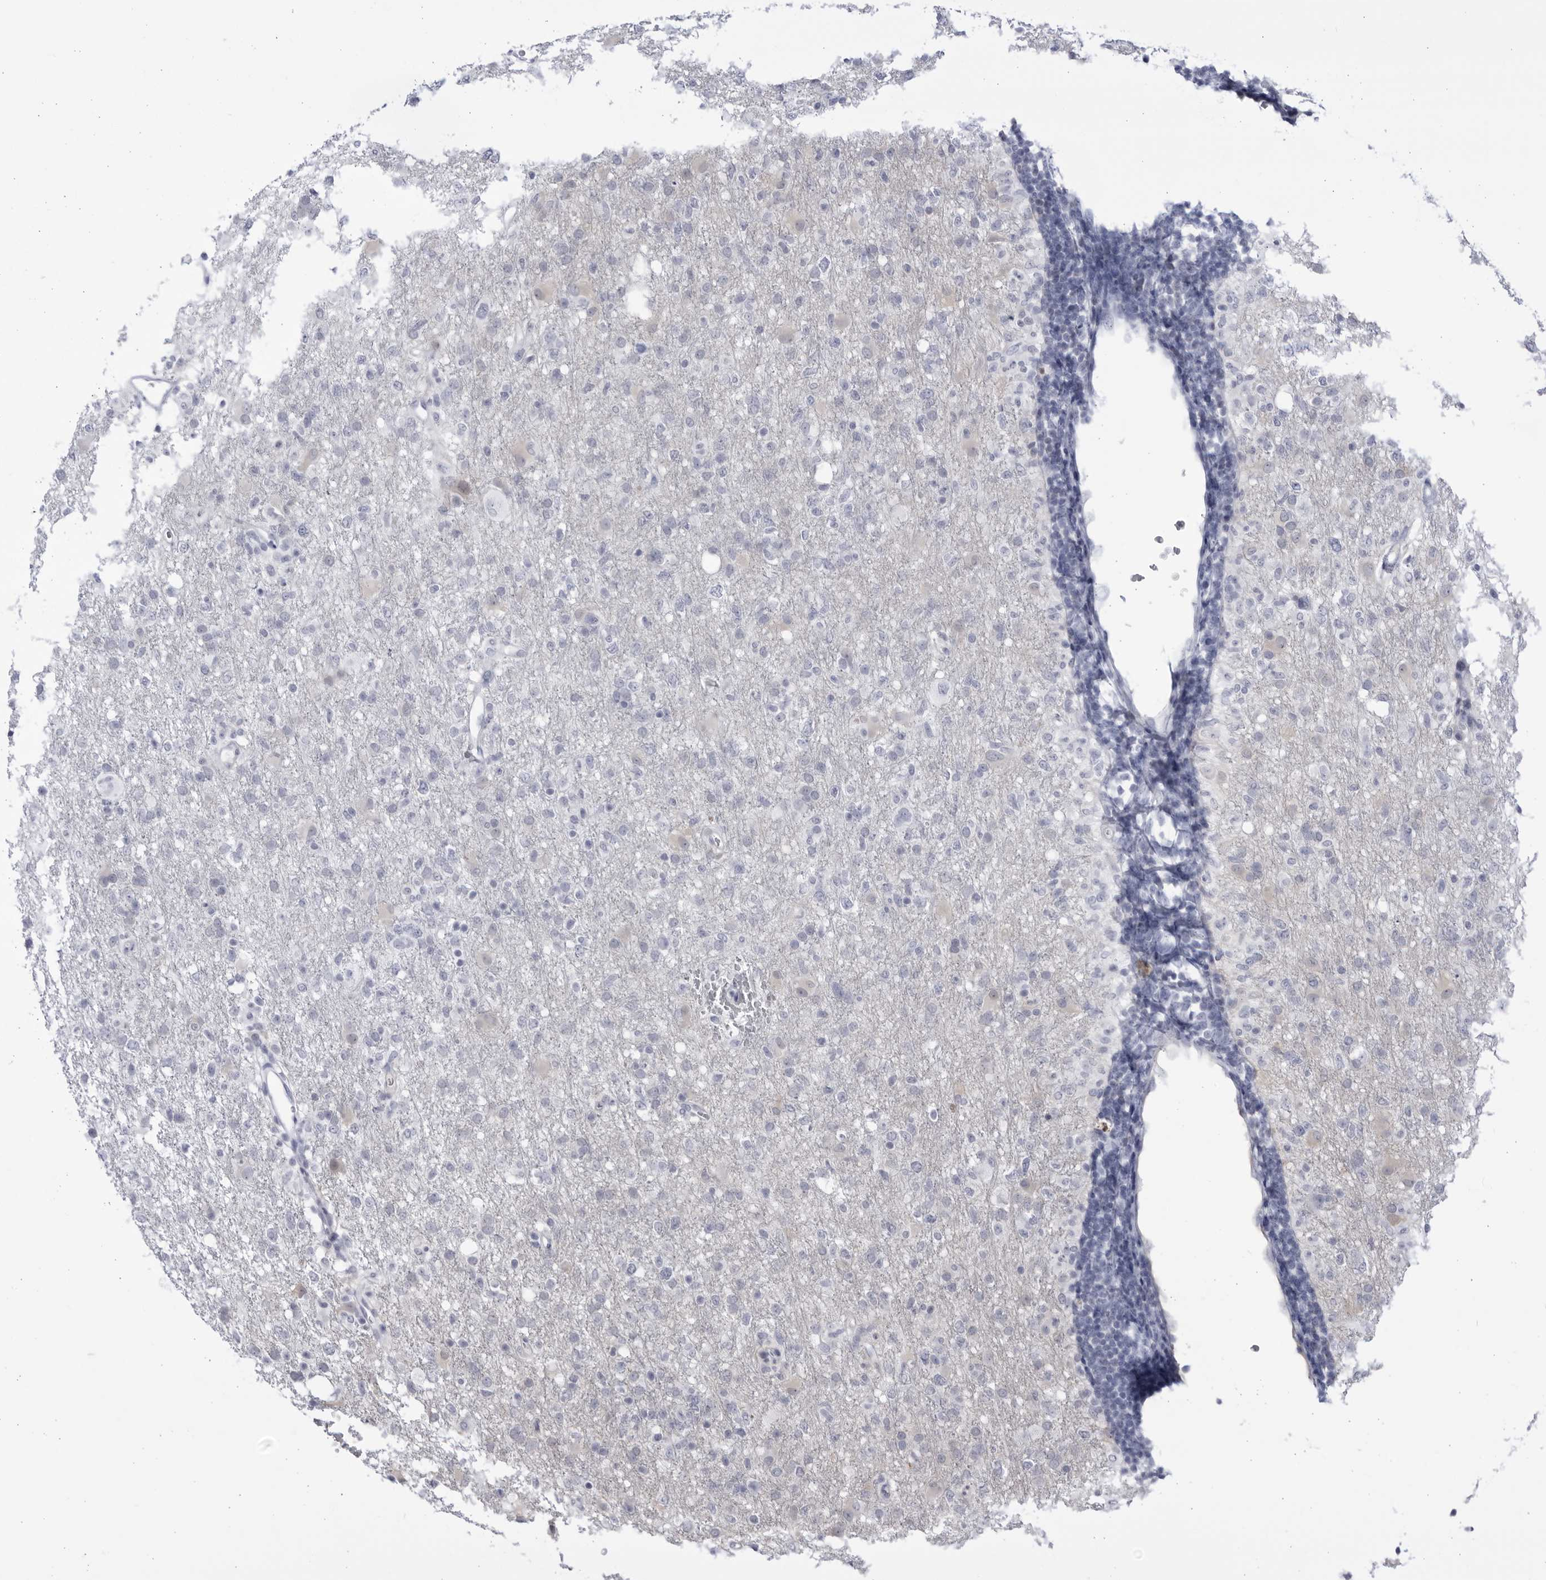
{"staining": {"intensity": "negative", "quantity": "none", "location": "none"}, "tissue": "glioma", "cell_type": "Tumor cells", "image_type": "cancer", "snomed": [{"axis": "morphology", "description": "Glioma, malignant, High grade"}, {"axis": "topography", "description": "Brain"}], "caption": "Tumor cells are negative for brown protein staining in malignant glioma (high-grade). (Stains: DAB (3,3'-diaminobenzidine) immunohistochemistry (IHC) with hematoxylin counter stain, Microscopy: brightfield microscopy at high magnification).", "gene": "CCDC181", "patient": {"sex": "female", "age": 57}}